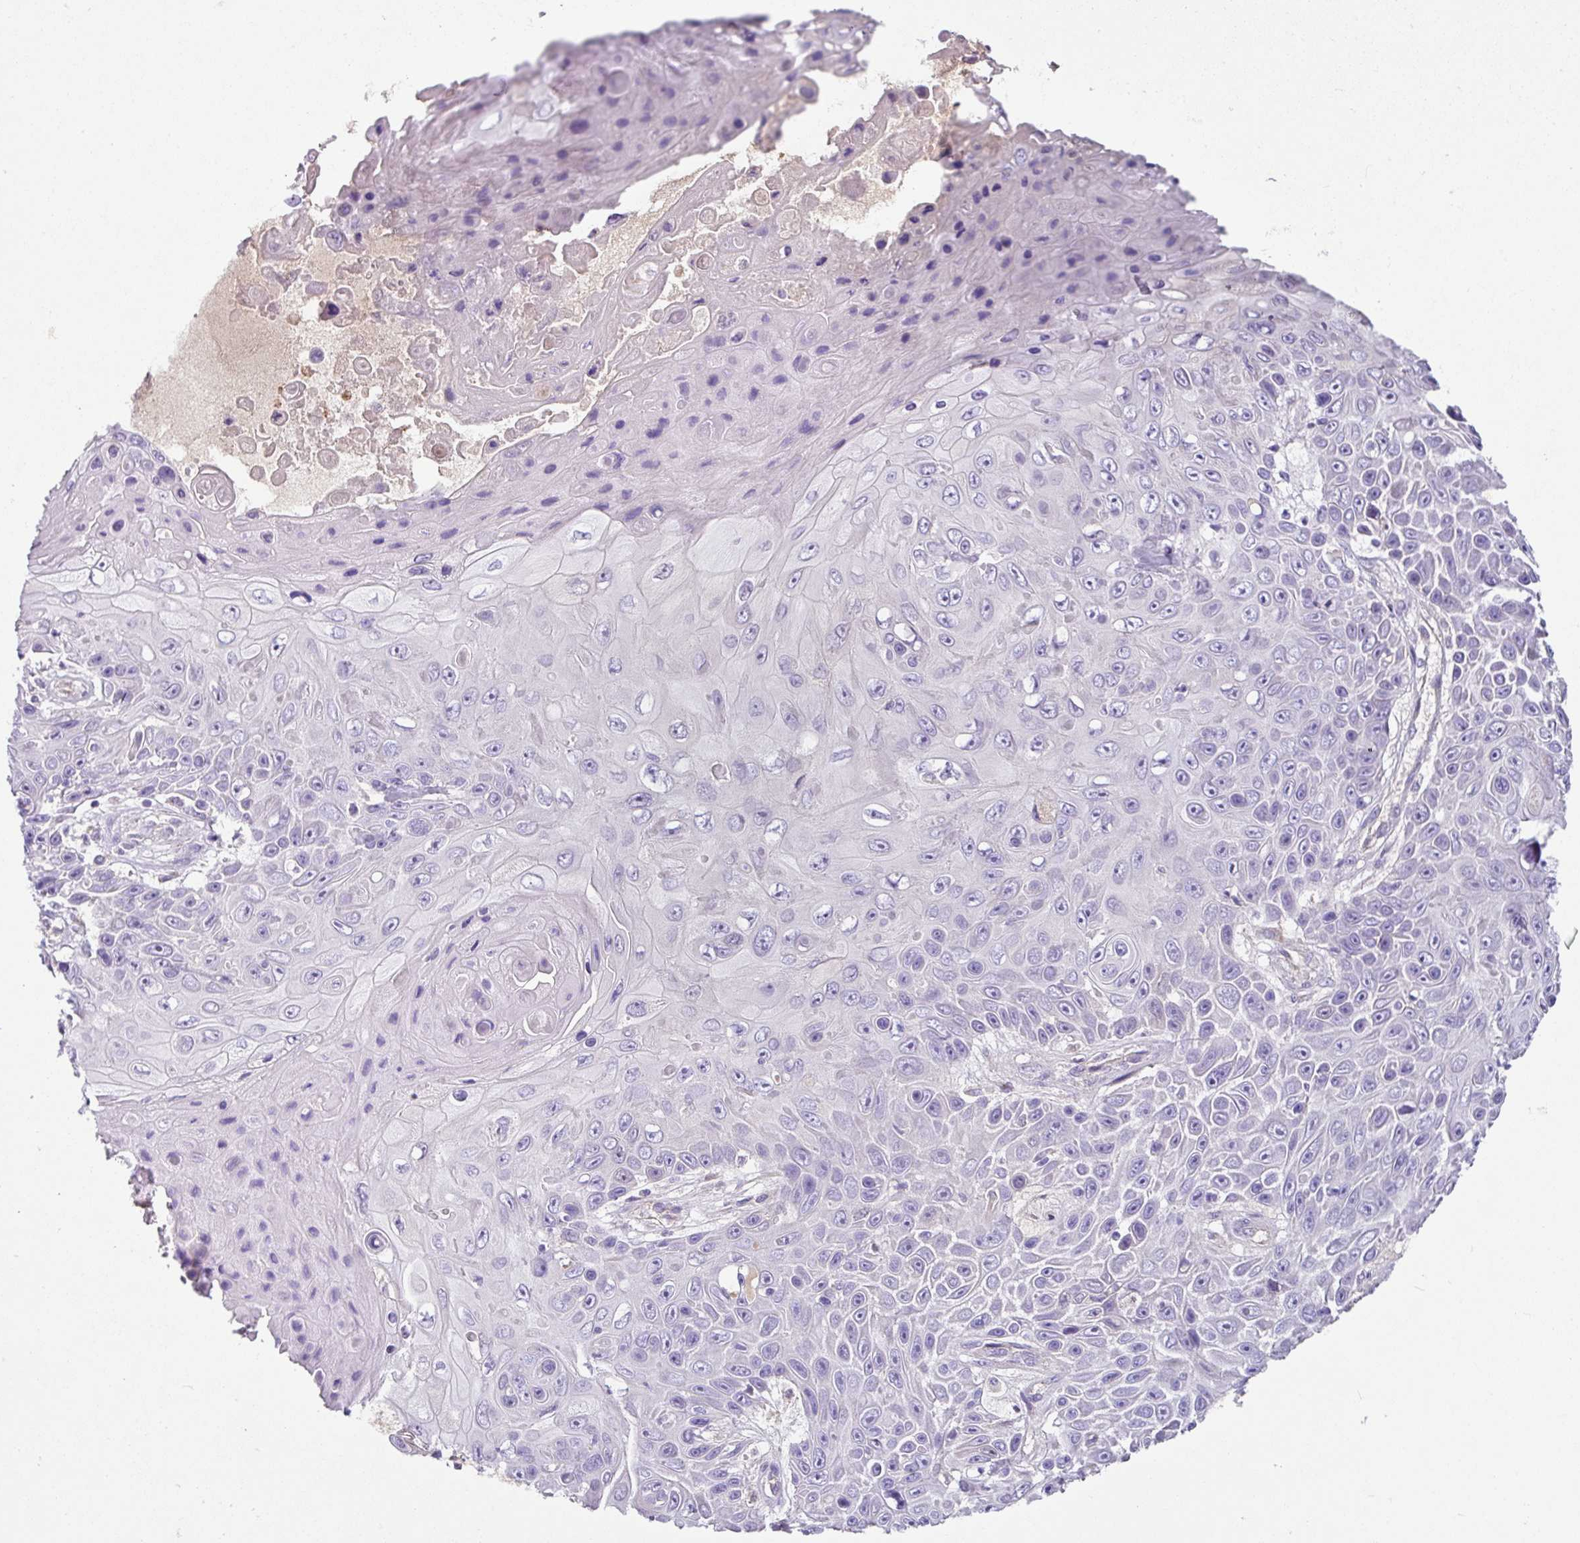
{"staining": {"intensity": "negative", "quantity": "none", "location": "none"}, "tissue": "skin cancer", "cell_type": "Tumor cells", "image_type": "cancer", "snomed": [{"axis": "morphology", "description": "Squamous cell carcinoma, NOS"}, {"axis": "topography", "description": "Skin"}], "caption": "The immunohistochemistry image has no significant positivity in tumor cells of skin cancer tissue. (IHC, brightfield microscopy, high magnification).", "gene": "CRISP3", "patient": {"sex": "male", "age": 82}}